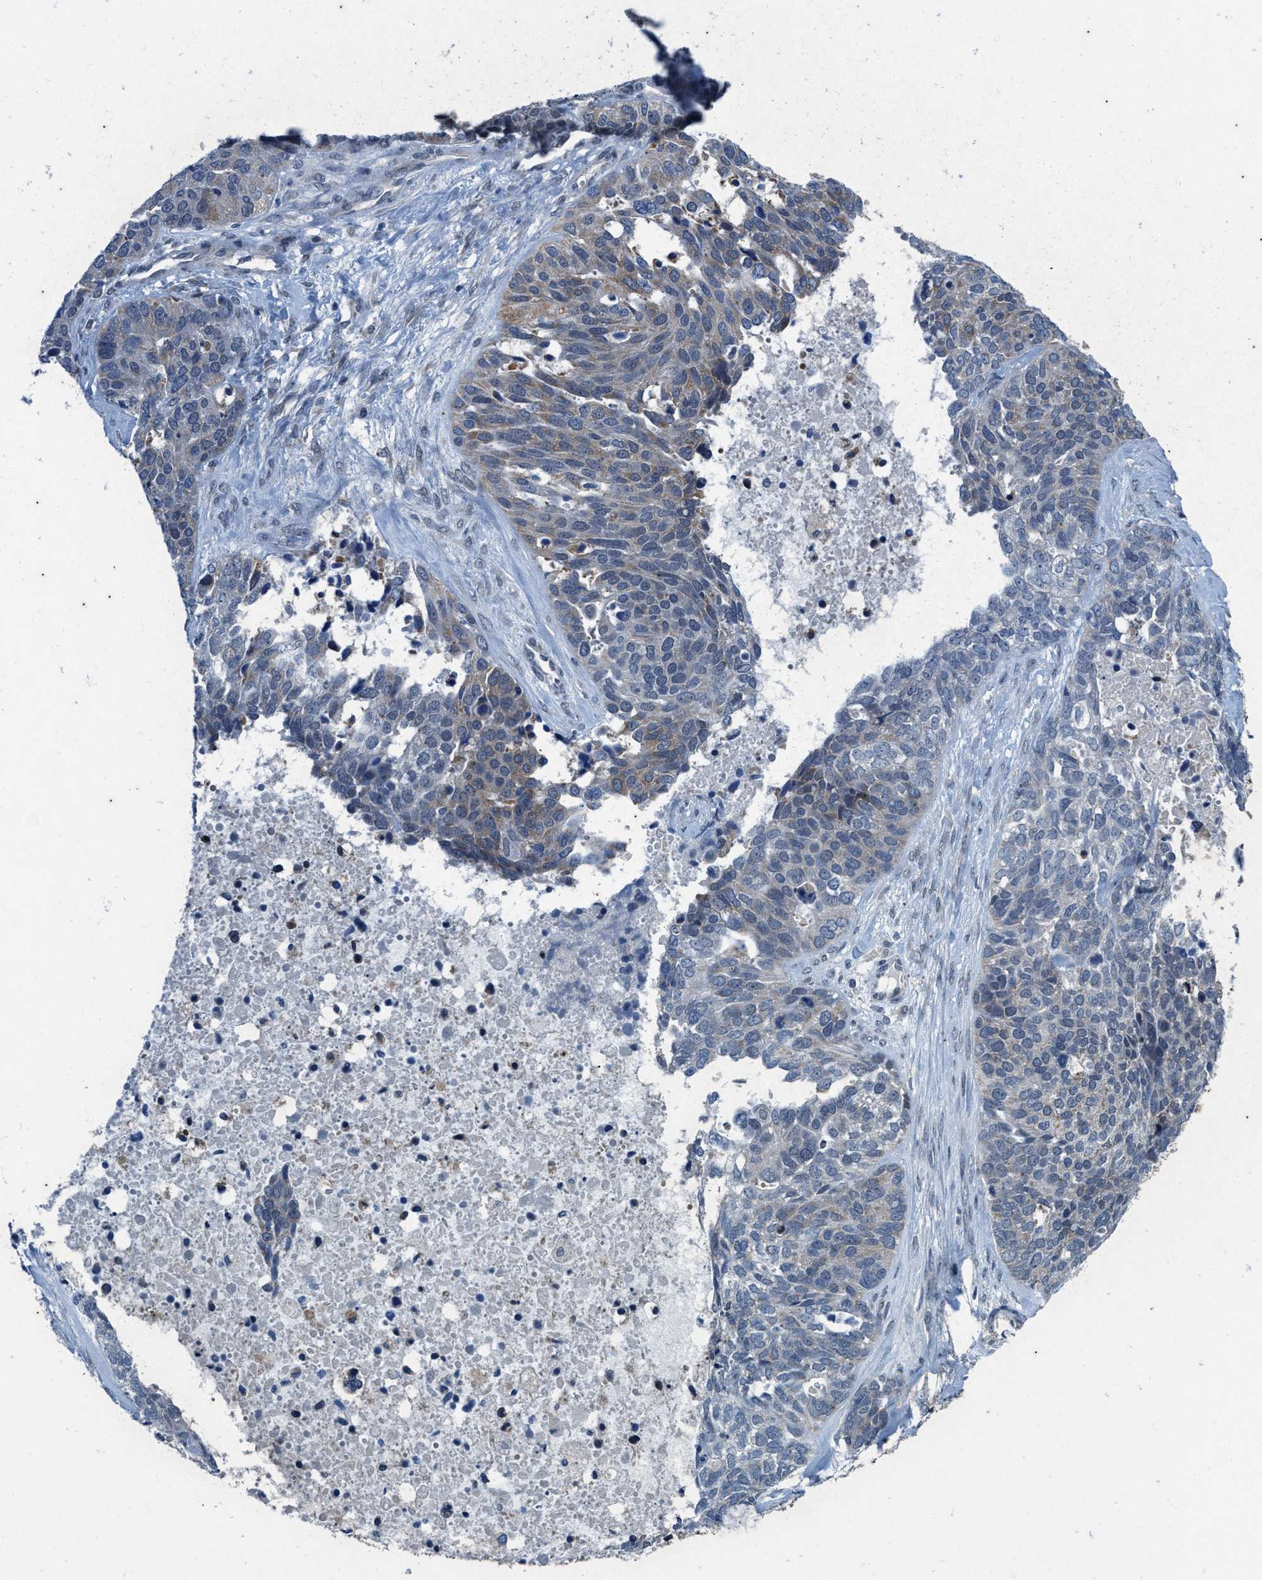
{"staining": {"intensity": "weak", "quantity": "<25%", "location": "cytoplasmic/membranous"}, "tissue": "ovarian cancer", "cell_type": "Tumor cells", "image_type": "cancer", "snomed": [{"axis": "morphology", "description": "Cystadenocarcinoma, serous, NOS"}, {"axis": "topography", "description": "Ovary"}], "caption": "This histopathology image is of ovarian cancer stained with immunohistochemistry (IHC) to label a protein in brown with the nuclei are counter-stained blue. There is no expression in tumor cells.", "gene": "KIF24", "patient": {"sex": "female", "age": 44}}